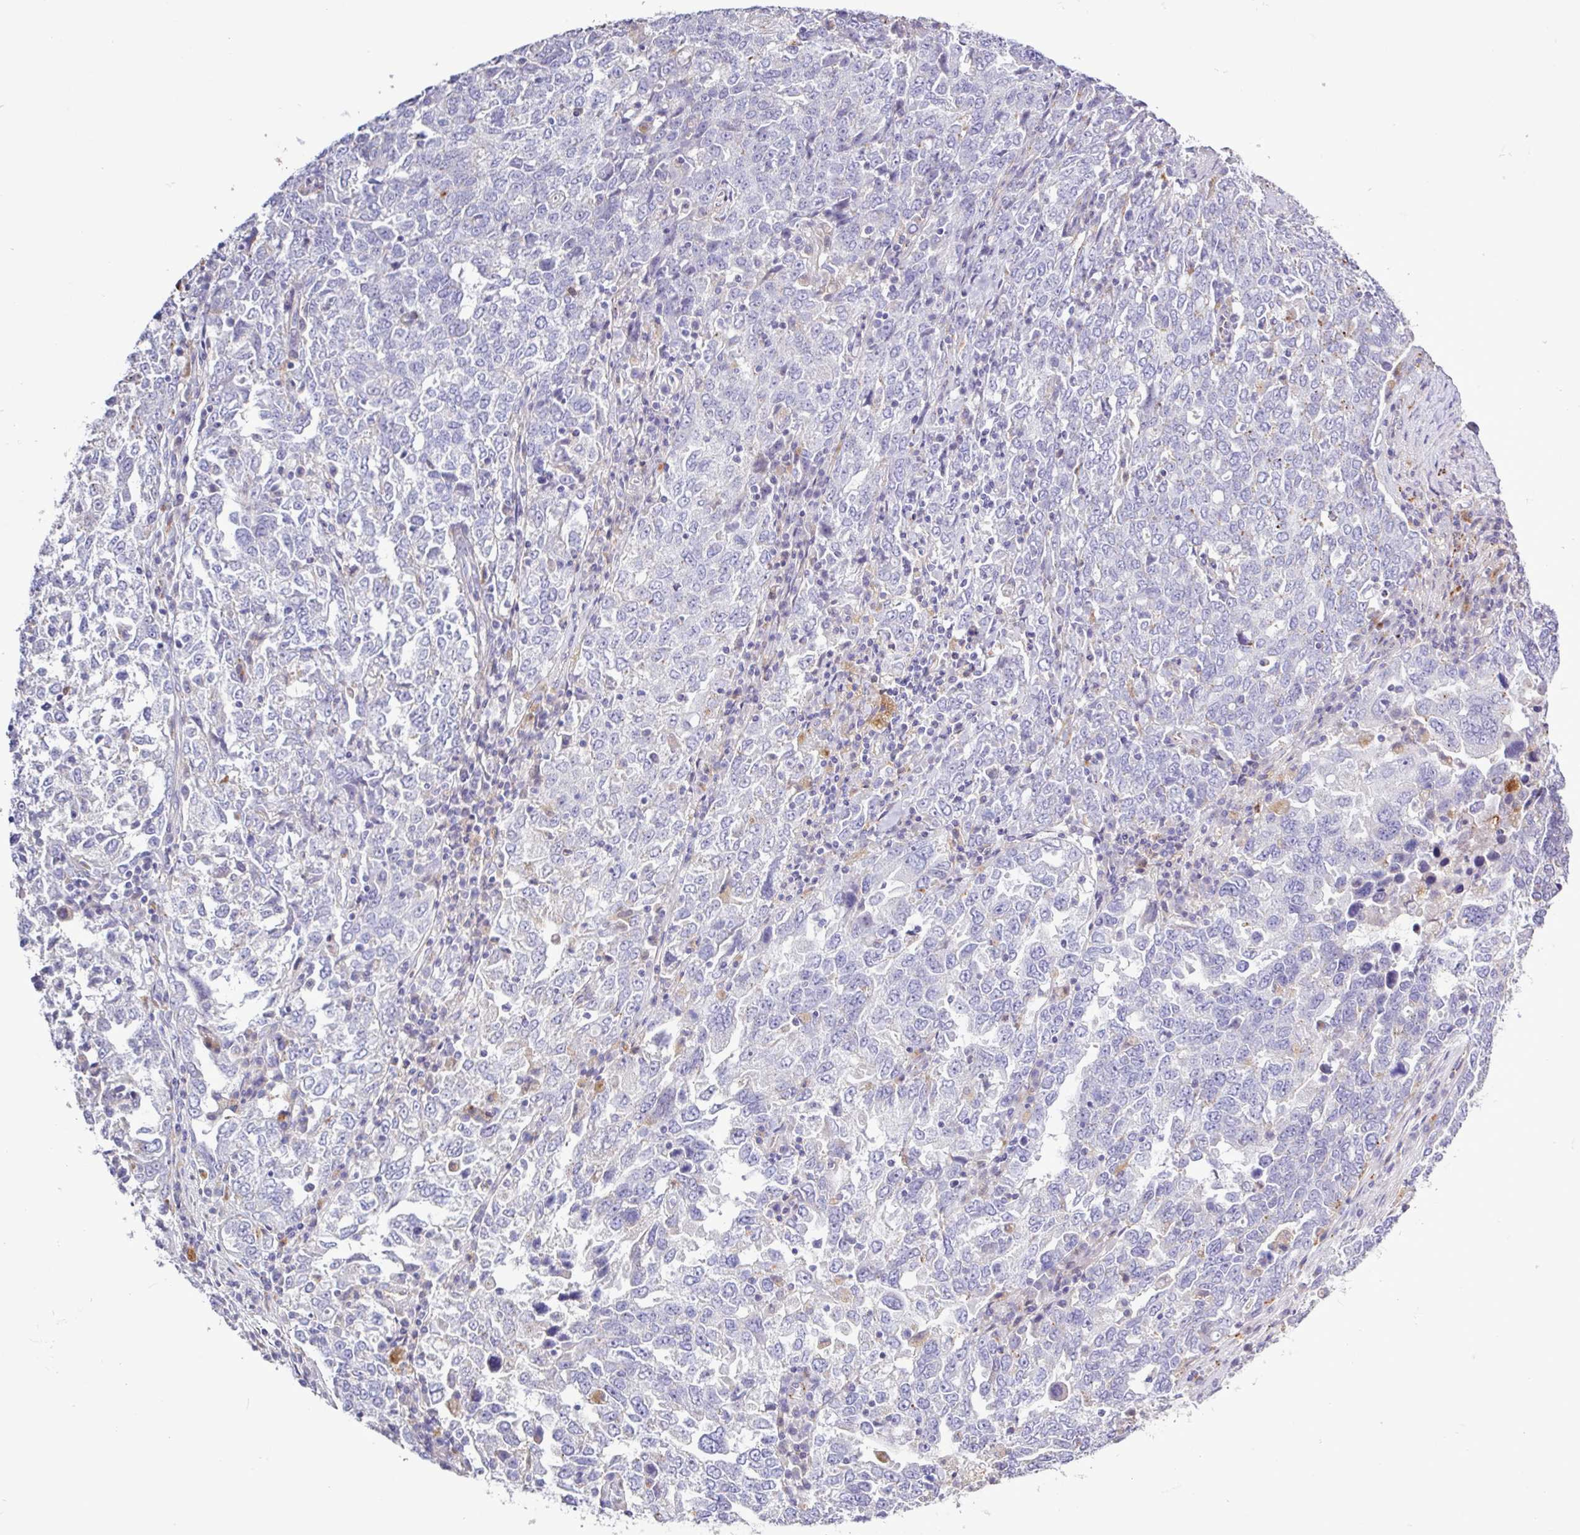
{"staining": {"intensity": "negative", "quantity": "none", "location": "none"}, "tissue": "ovarian cancer", "cell_type": "Tumor cells", "image_type": "cancer", "snomed": [{"axis": "morphology", "description": "Carcinoma, endometroid"}, {"axis": "topography", "description": "Ovary"}], "caption": "This is a histopathology image of immunohistochemistry (IHC) staining of ovarian cancer (endometroid carcinoma), which shows no staining in tumor cells.", "gene": "AMIGO2", "patient": {"sex": "female", "age": 62}}